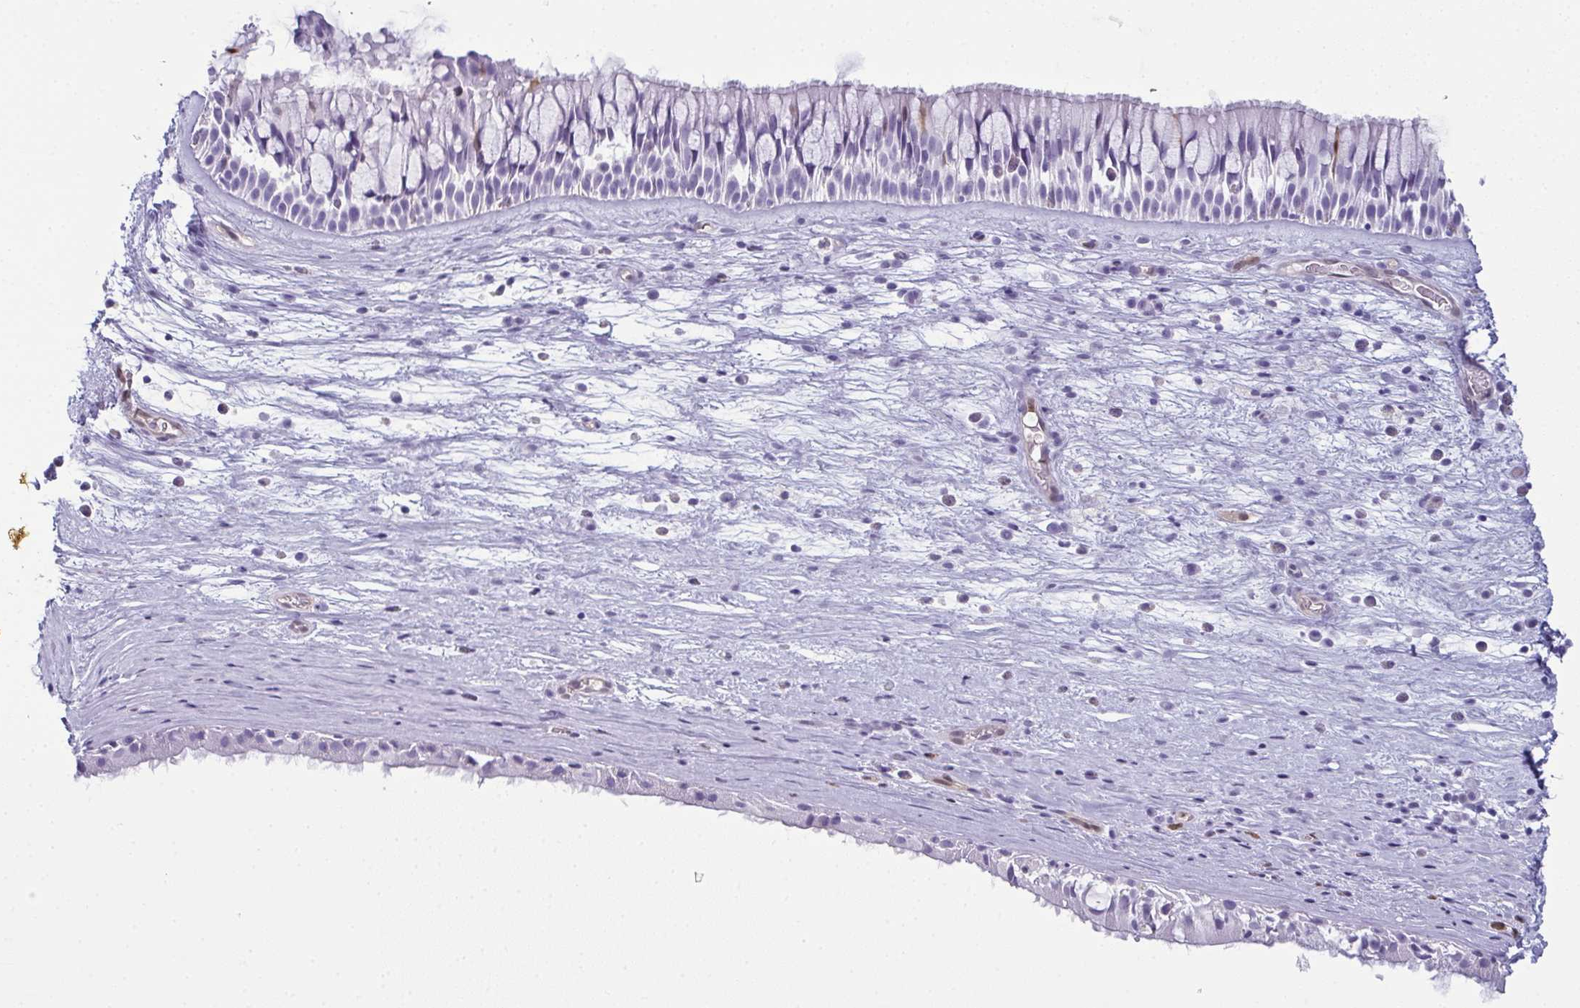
{"staining": {"intensity": "negative", "quantity": "none", "location": "none"}, "tissue": "nasopharynx", "cell_type": "Respiratory epithelial cells", "image_type": "normal", "snomed": [{"axis": "morphology", "description": "Normal tissue, NOS"}, {"axis": "topography", "description": "Nasopharynx"}], "caption": "This image is of benign nasopharynx stained with immunohistochemistry (IHC) to label a protein in brown with the nuclei are counter-stained blue. There is no expression in respiratory epithelial cells. (IHC, brightfield microscopy, high magnification).", "gene": "CDA", "patient": {"sex": "male", "age": 74}}